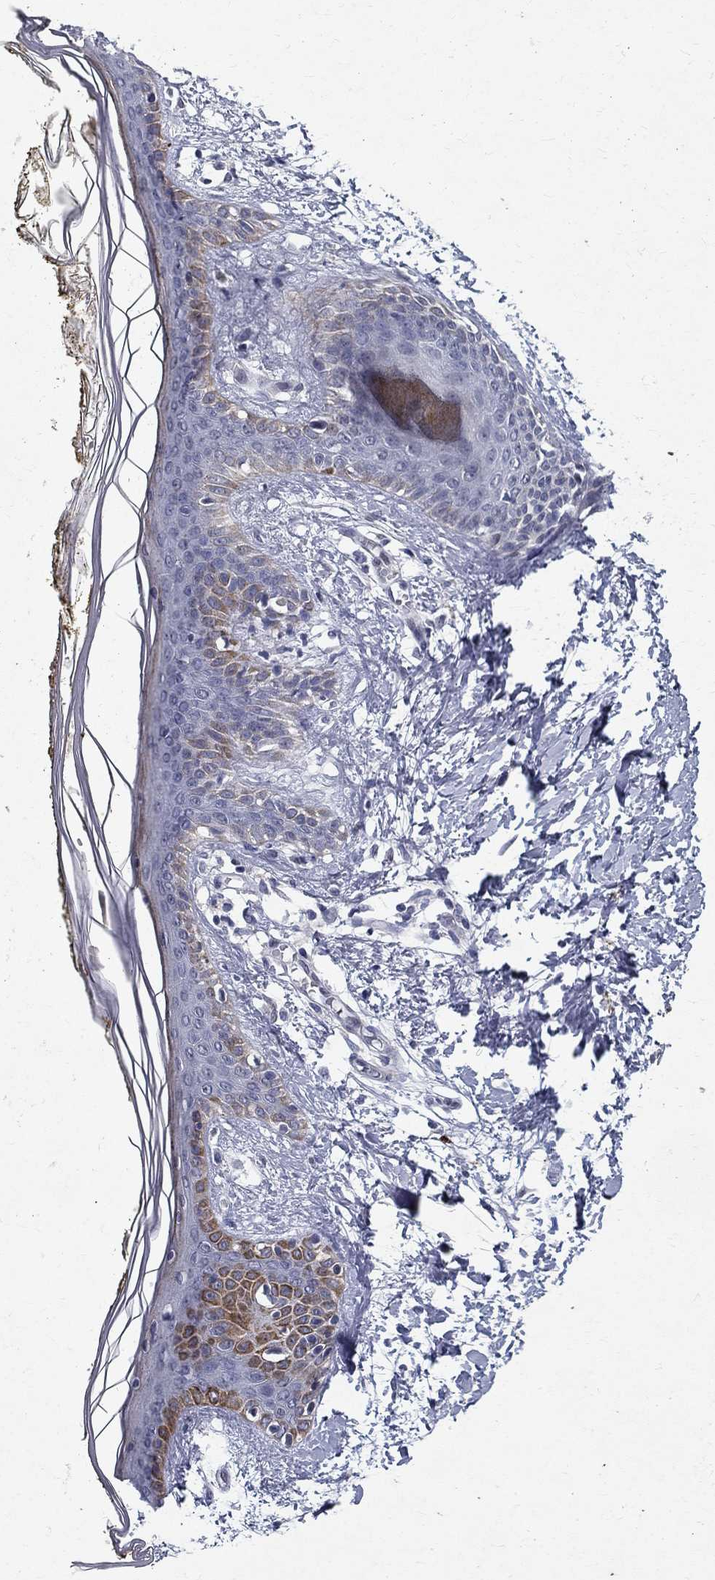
{"staining": {"intensity": "negative", "quantity": "none", "location": "none"}, "tissue": "skin", "cell_type": "Fibroblasts", "image_type": "normal", "snomed": [{"axis": "morphology", "description": "Normal tissue, NOS"}, {"axis": "topography", "description": "Skin"}], "caption": "This is a photomicrograph of immunohistochemistry staining of unremarkable skin, which shows no staining in fibroblasts.", "gene": "RBFOX1", "patient": {"sex": "female", "age": 34}}